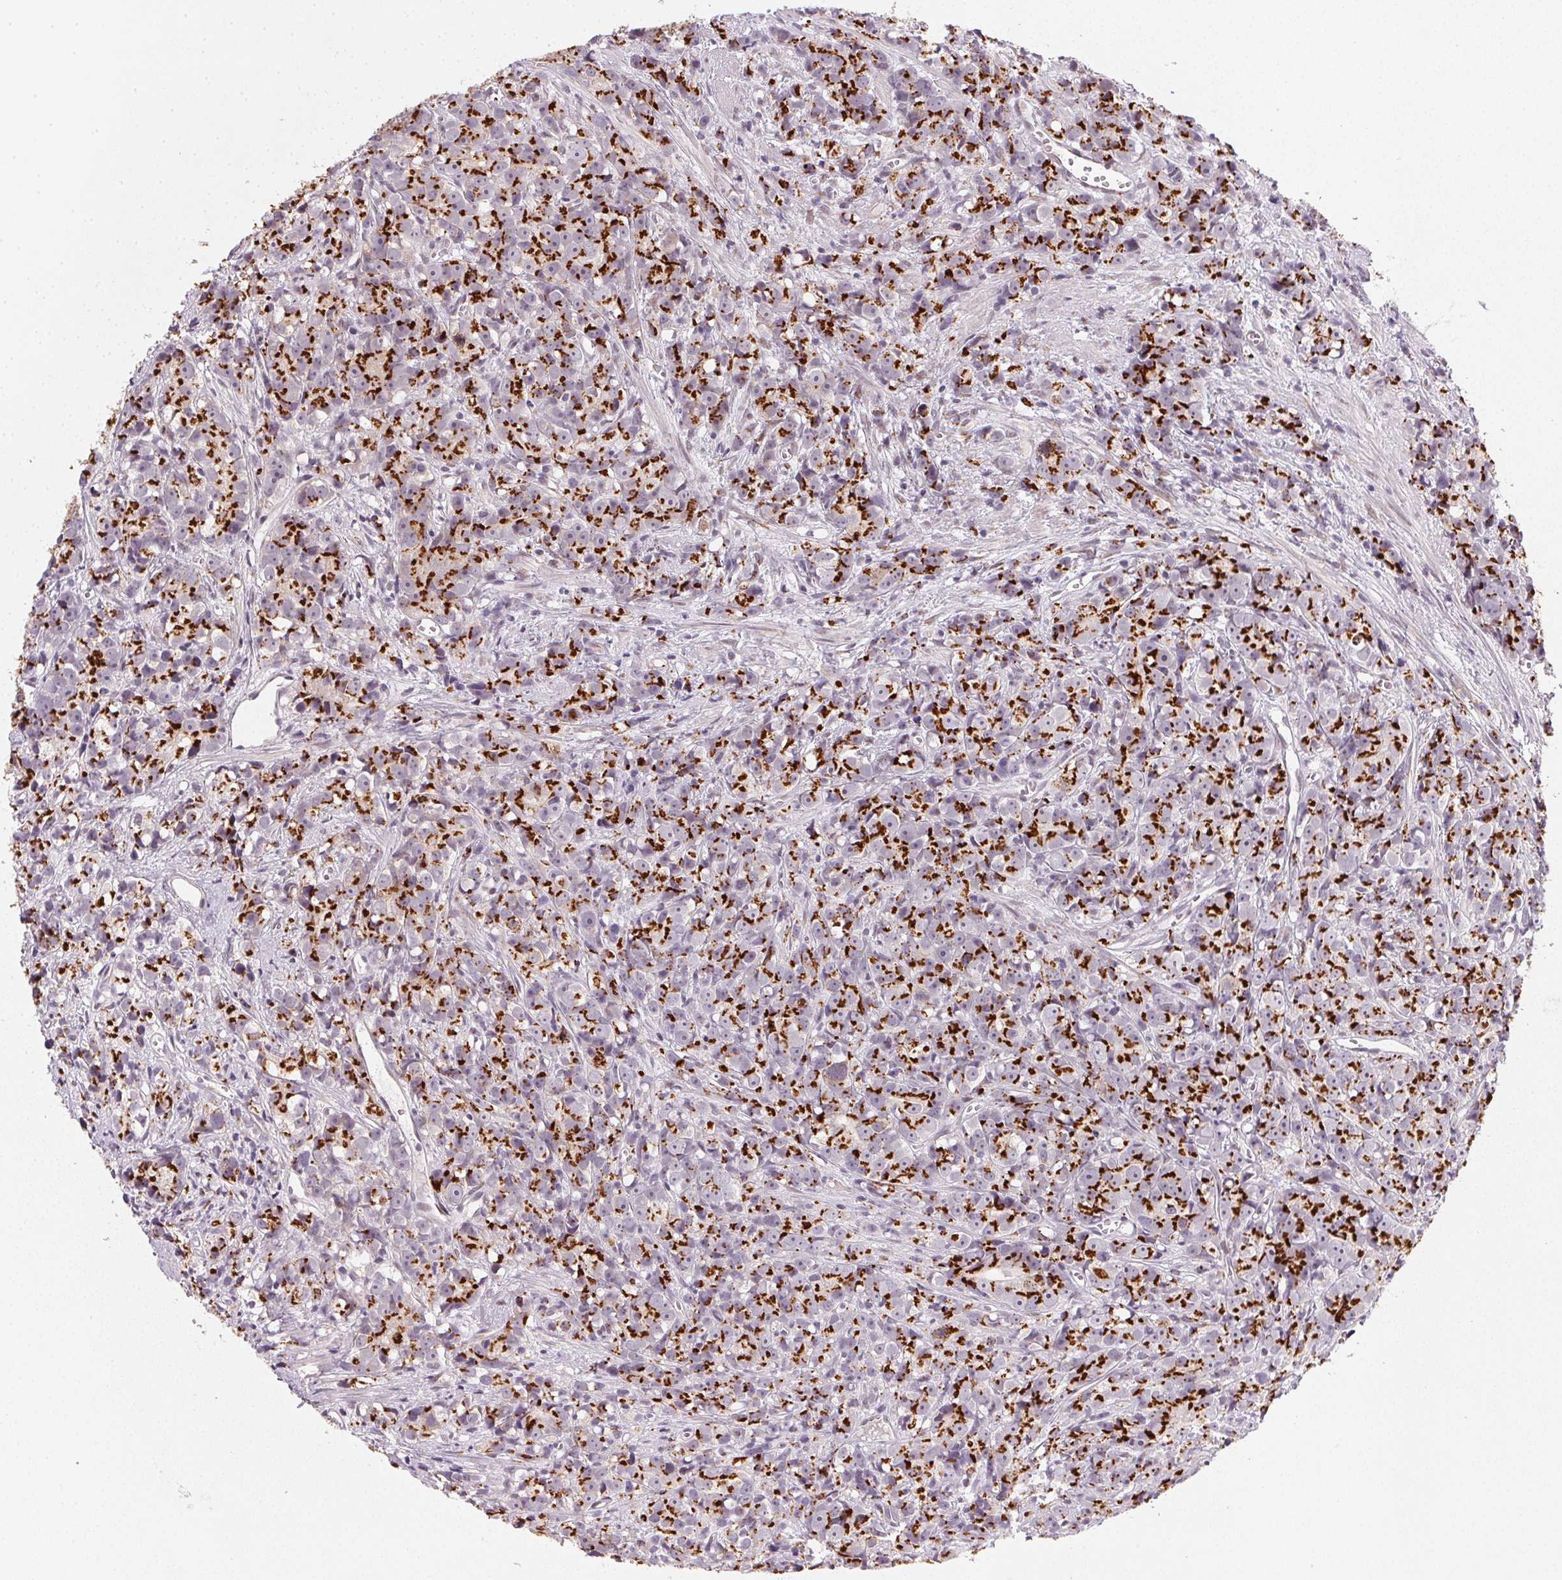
{"staining": {"intensity": "strong", "quantity": ">75%", "location": "cytoplasmic/membranous"}, "tissue": "prostate cancer", "cell_type": "Tumor cells", "image_type": "cancer", "snomed": [{"axis": "morphology", "description": "Adenocarcinoma, High grade"}, {"axis": "topography", "description": "Prostate"}], "caption": "Prostate cancer (adenocarcinoma (high-grade)) stained with a protein marker demonstrates strong staining in tumor cells.", "gene": "RAB22A", "patient": {"sex": "male", "age": 77}}